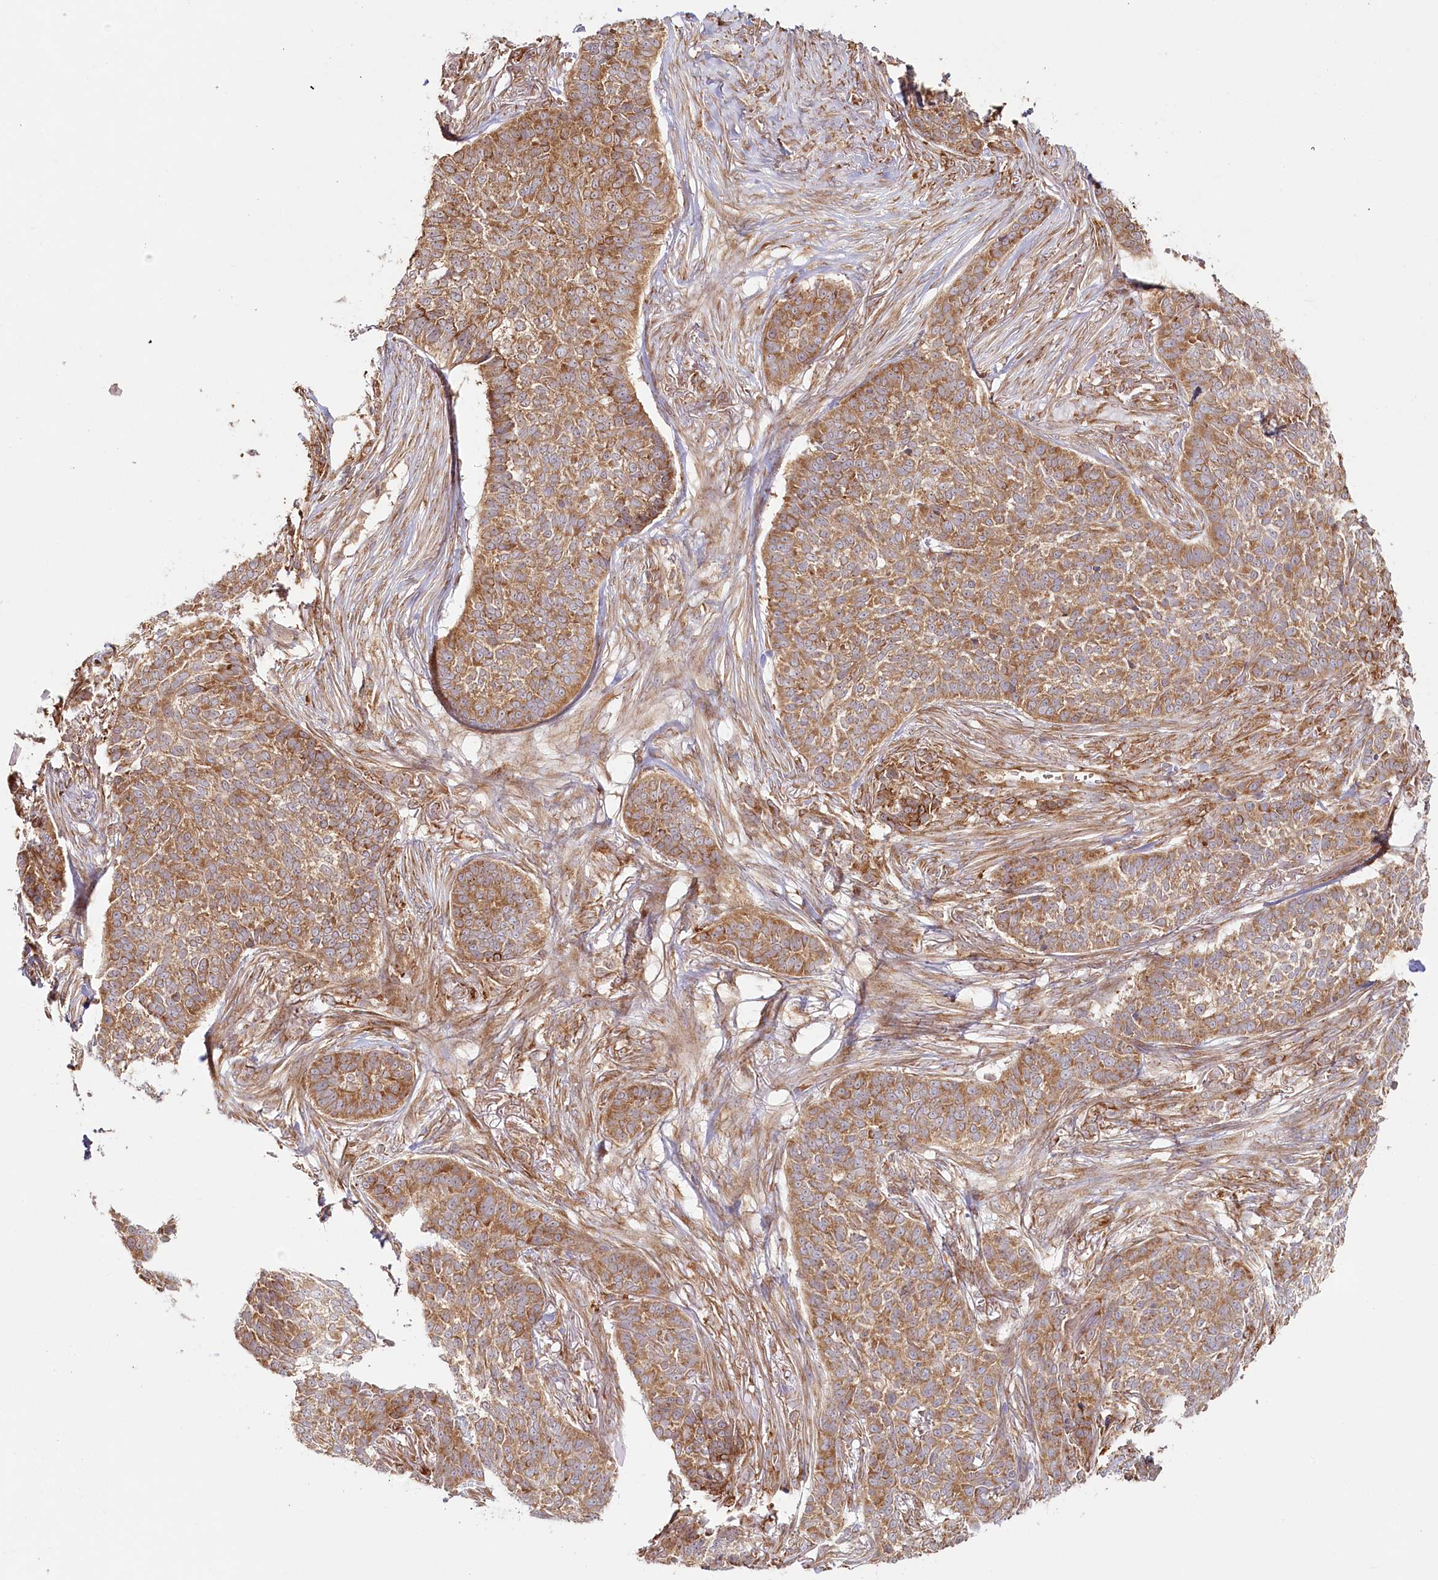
{"staining": {"intensity": "moderate", "quantity": ">75%", "location": "cytoplasmic/membranous"}, "tissue": "skin cancer", "cell_type": "Tumor cells", "image_type": "cancer", "snomed": [{"axis": "morphology", "description": "Basal cell carcinoma"}, {"axis": "topography", "description": "Skin"}], "caption": "Brown immunohistochemical staining in basal cell carcinoma (skin) reveals moderate cytoplasmic/membranous expression in approximately >75% of tumor cells.", "gene": "OTUD4", "patient": {"sex": "male", "age": 85}}